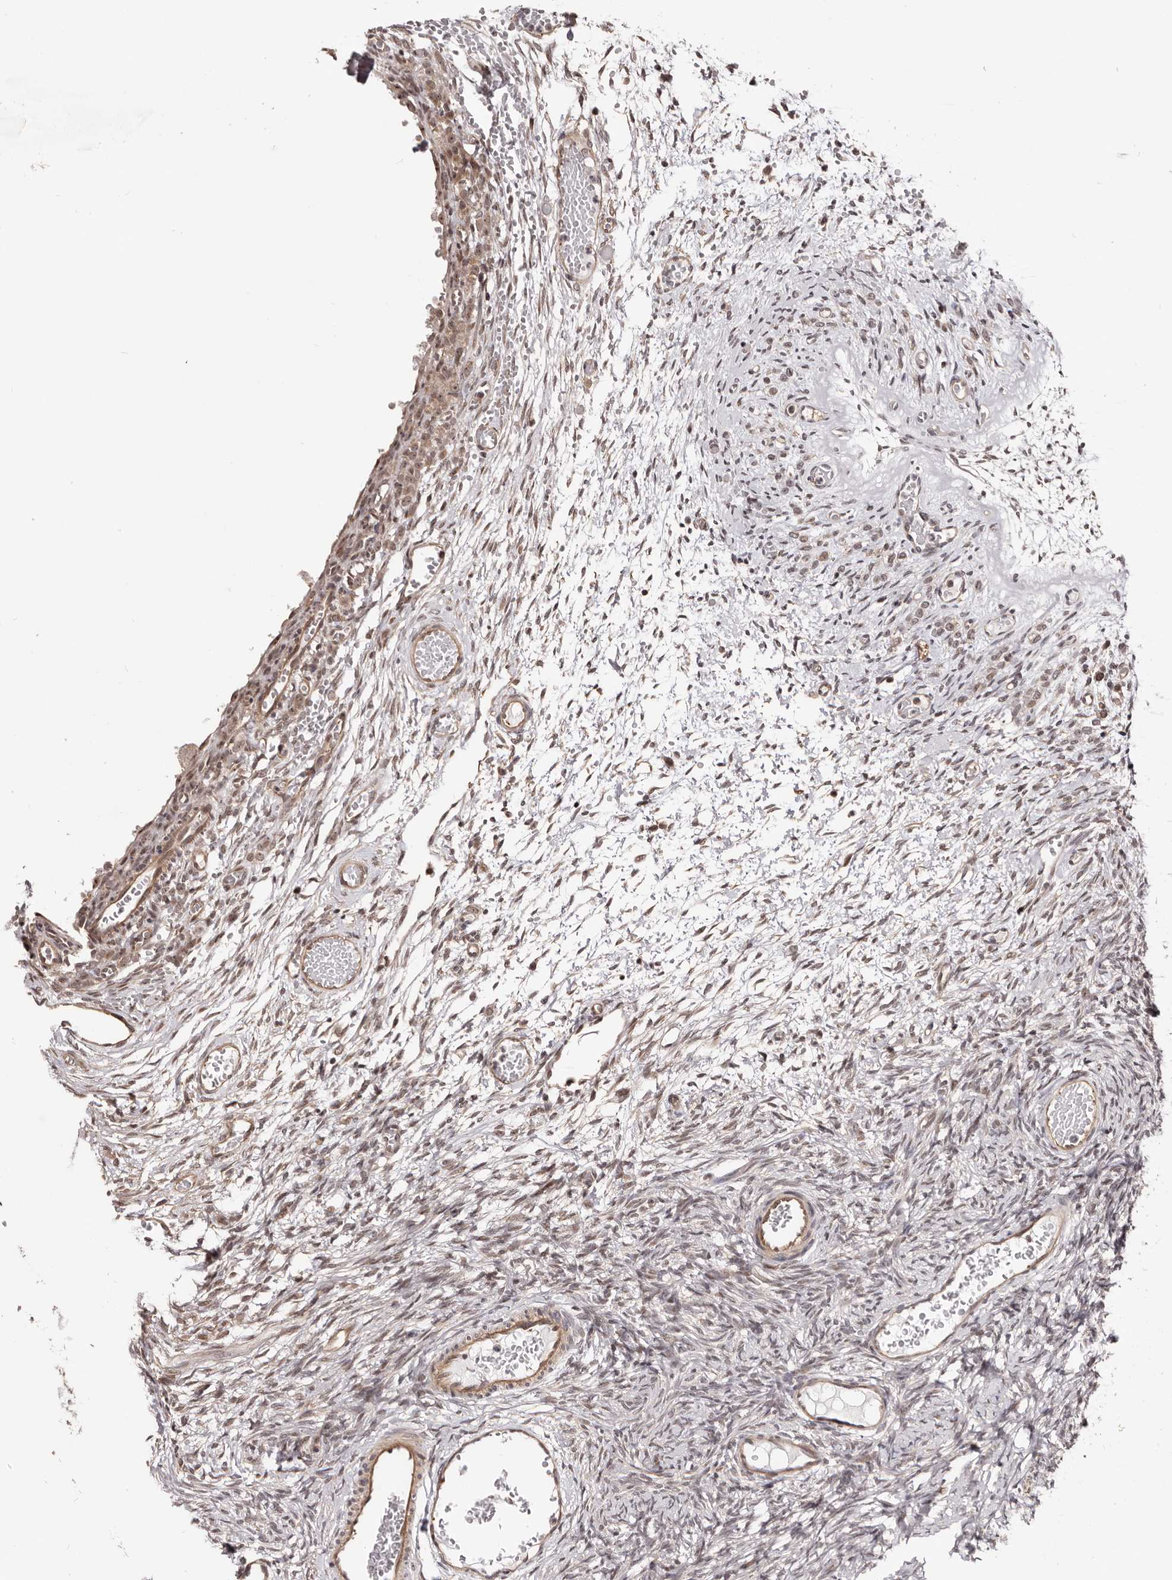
{"staining": {"intensity": "weak", "quantity": "<25%", "location": "cytoplasmic/membranous"}, "tissue": "ovary", "cell_type": "Ovarian stroma cells", "image_type": "normal", "snomed": [{"axis": "morphology", "description": "Adenocarcinoma, NOS"}, {"axis": "topography", "description": "Endometrium"}], "caption": "The micrograph displays no significant staining in ovarian stroma cells of ovary.", "gene": "NOL12", "patient": {"sex": "female", "age": 32}}